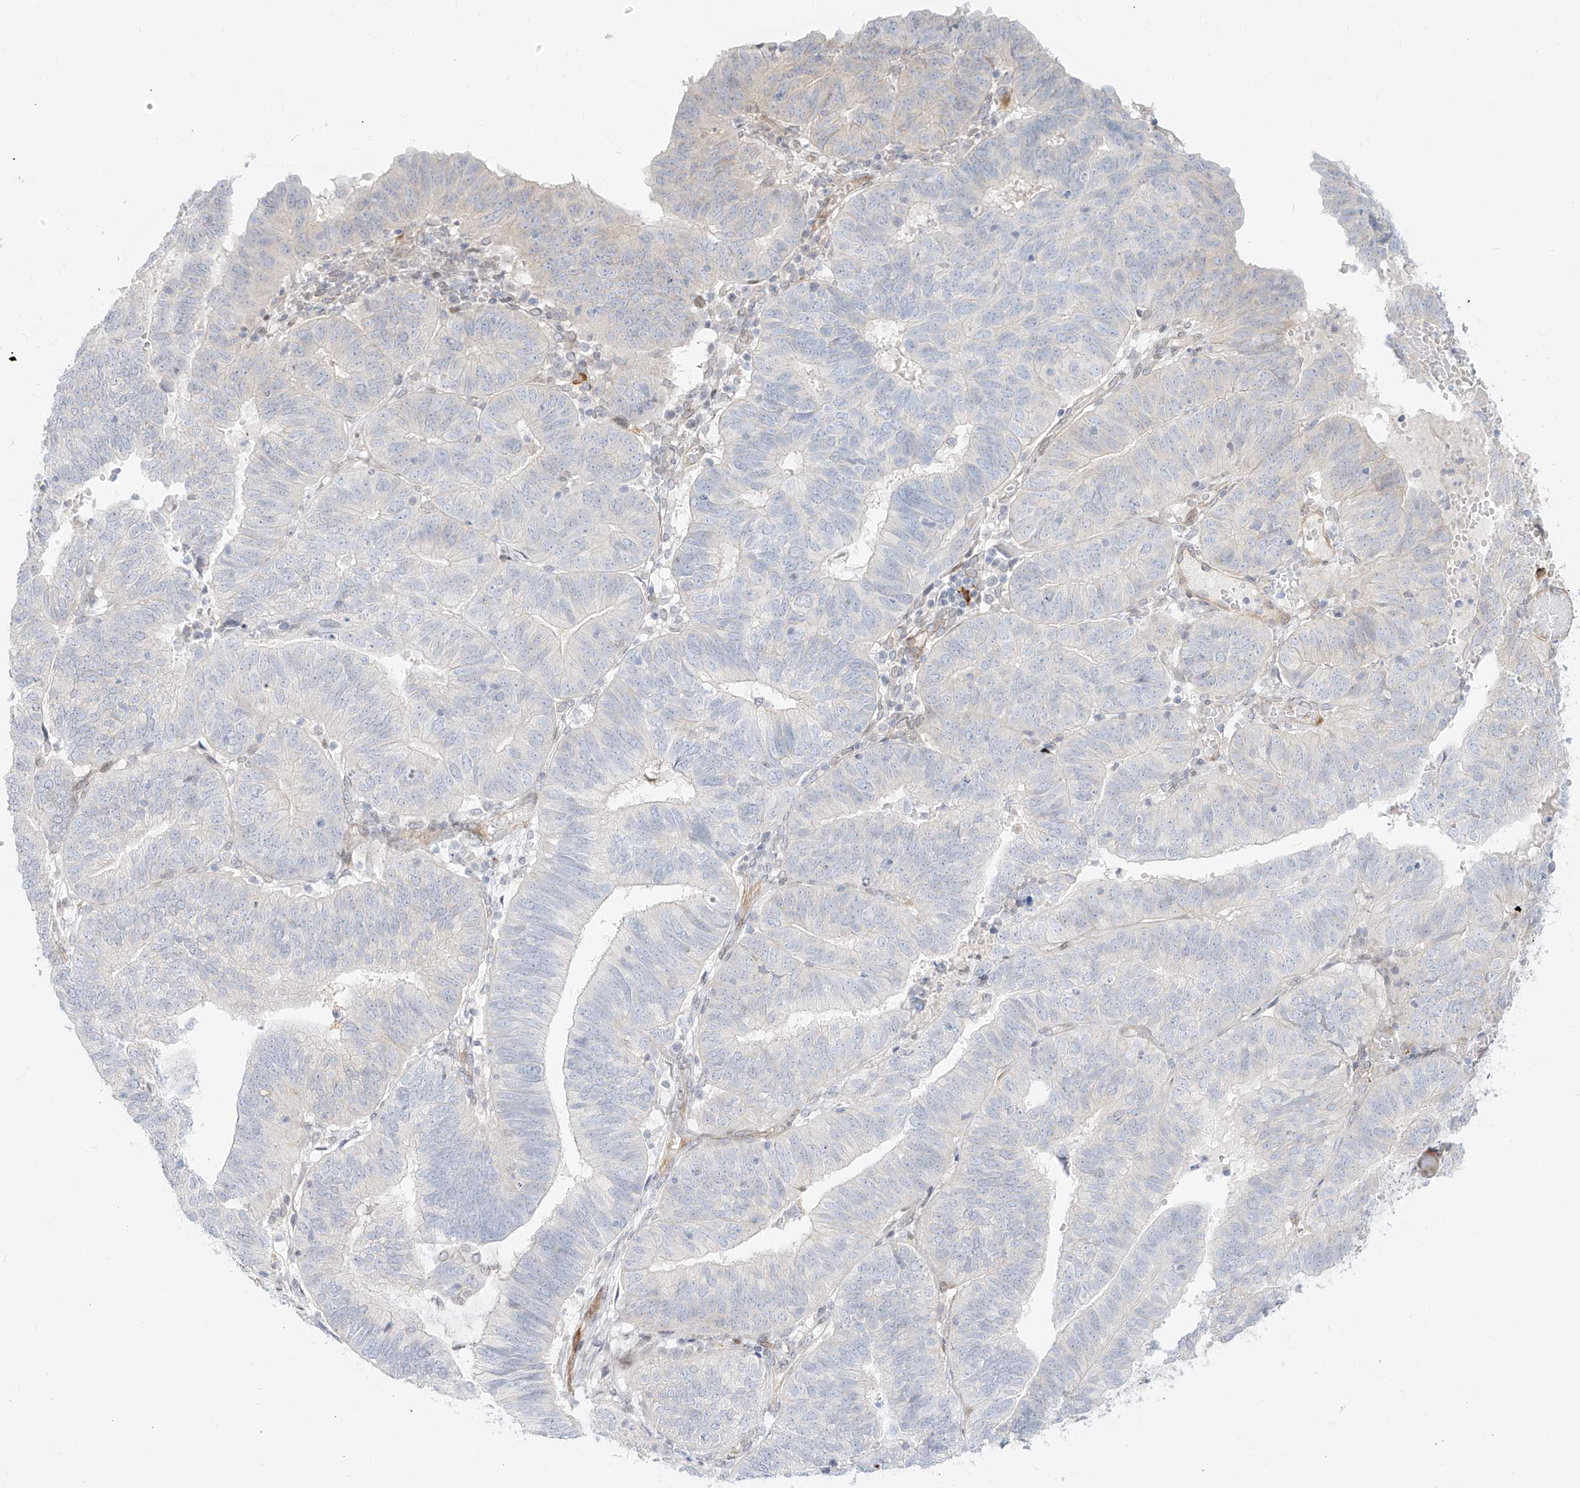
{"staining": {"intensity": "negative", "quantity": "none", "location": "none"}, "tissue": "endometrial cancer", "cell_type": "Tumor cells", "image_type": "cancer", "snomed": [{"axis": "morphology", "description": "Adenocarcinoma, NOS"}, {"axis": "topography", "description": "Uterus"}], "caption": "Tumor cells are negative for protein expression in human adenocarcinoma (endometrial).", "gene": "NHSL1", "patient": {"sex": "female", "age": 77}}